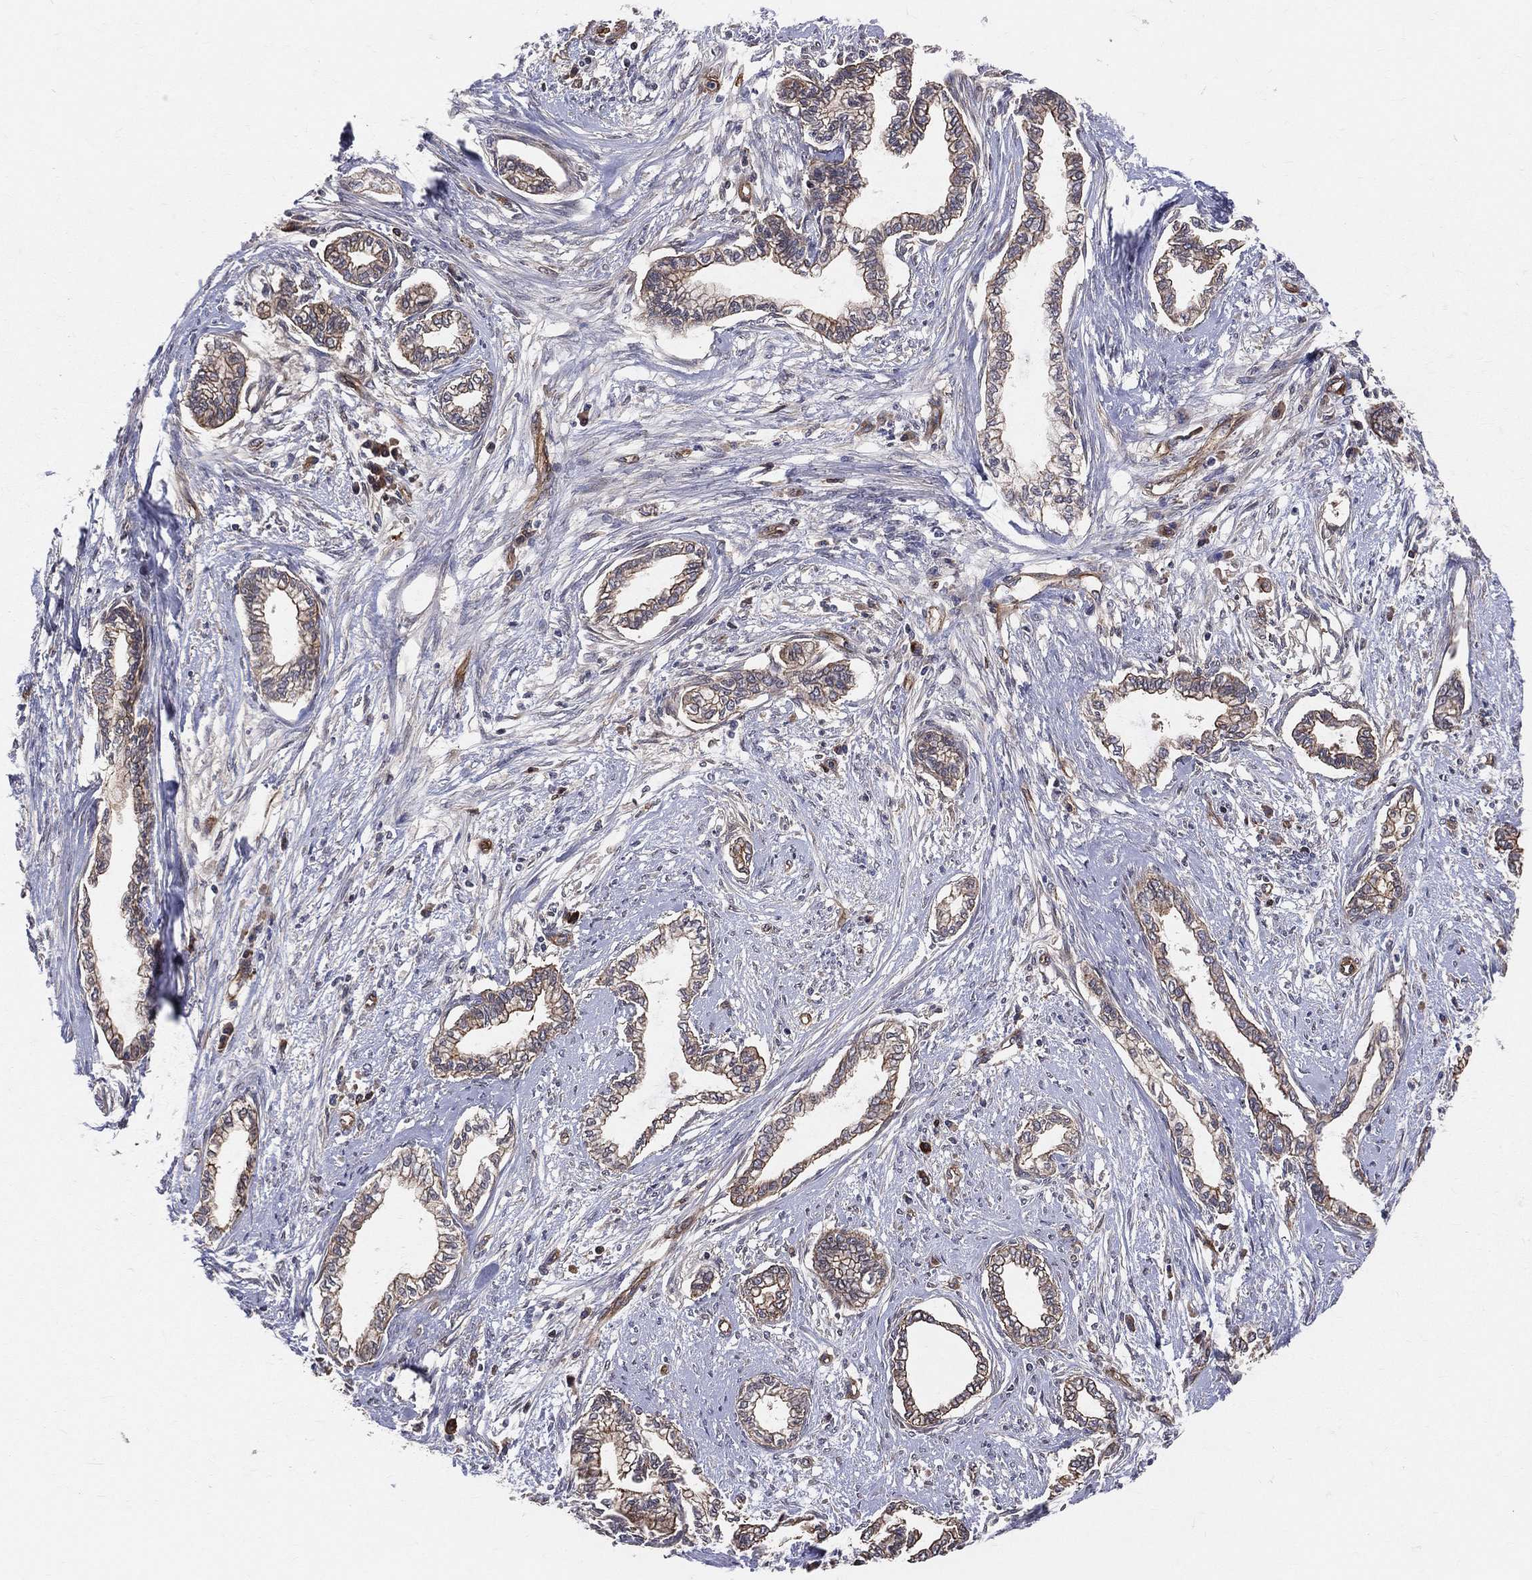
{"staining": {"intensity": "moderate", "quantity": ">75%", "location": "cytoplasmic/membranous"}, "tissue": "cervical cancer", "cell_type": "Tumor cells", "image_type": "cancer", "snomed": [{"axis": "morphology", "description": "Adenocarcinoma, NOS"}, {"axis": "topography", "description": "Cervix"}], "caption": "This photomicrograph reveals cervical cancer stained with IHC to label a protein in brown. The cytoplasmic/membranous of tumor cells show moderate positivity for the protein. Nuclei are counter-stained blue.", "gene": "ENTPD1", "patient": {"sex": "female", "age": 62}}